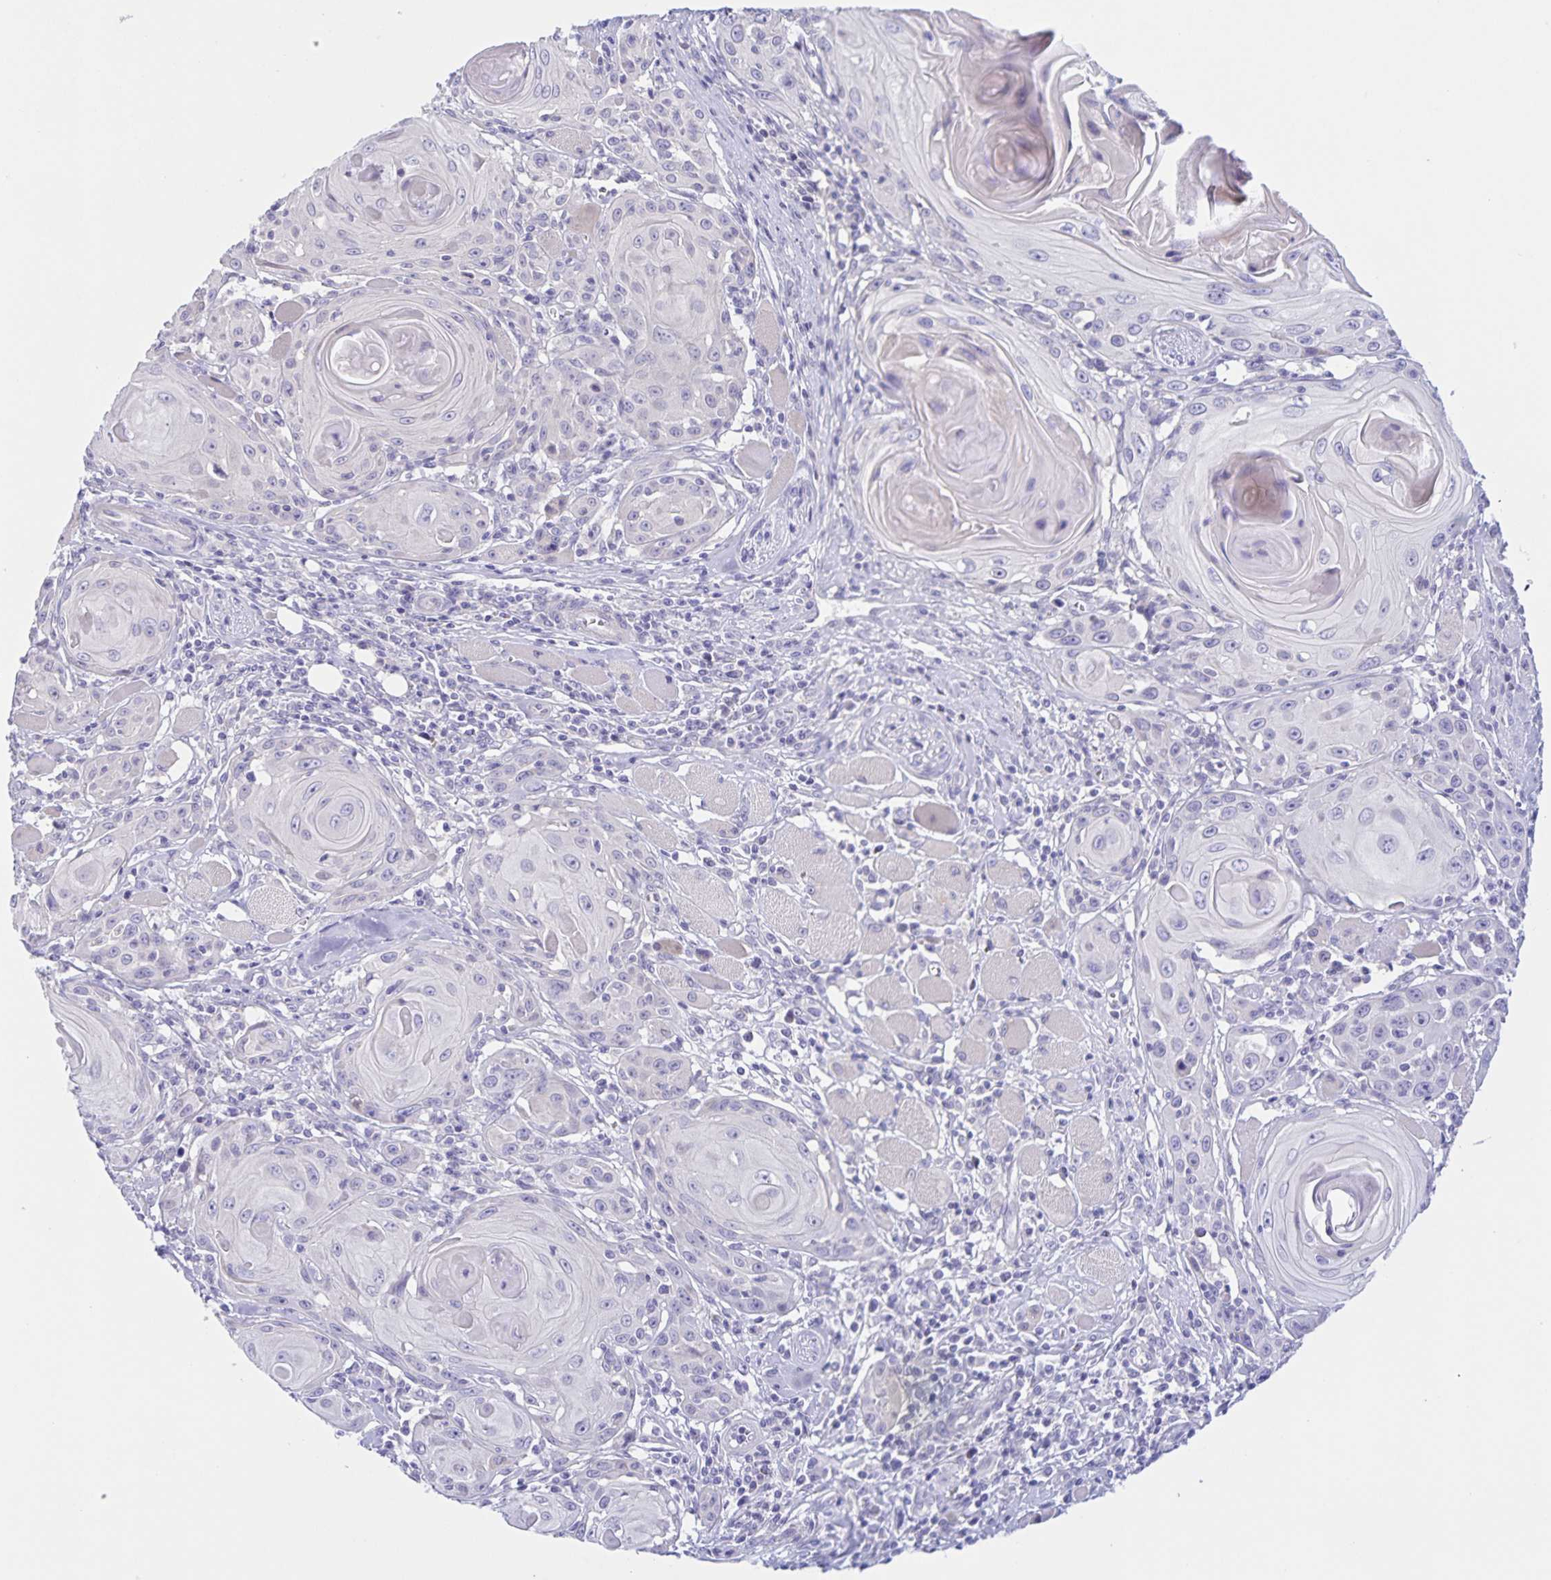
{"staining": {"intensity": "negative", "quantity": "none", "location": "none"}, "tissue": "head and neck cancer", "cell_type": "Tumor cells", "image_type": "cancer", "snomed": [{"axis": "morphology", "description": "Squamous cell carcinoma, NOS"}, {"axis": "topography", "description": "Head-Neck"}], "caption": "Immunohistochemical staining of human squamous cell carcinoma (head and neck) demonstrates no significant expression in tumor cells.", "gene": "DMGDH", "patient": {"sex": "female", "age": 80}}